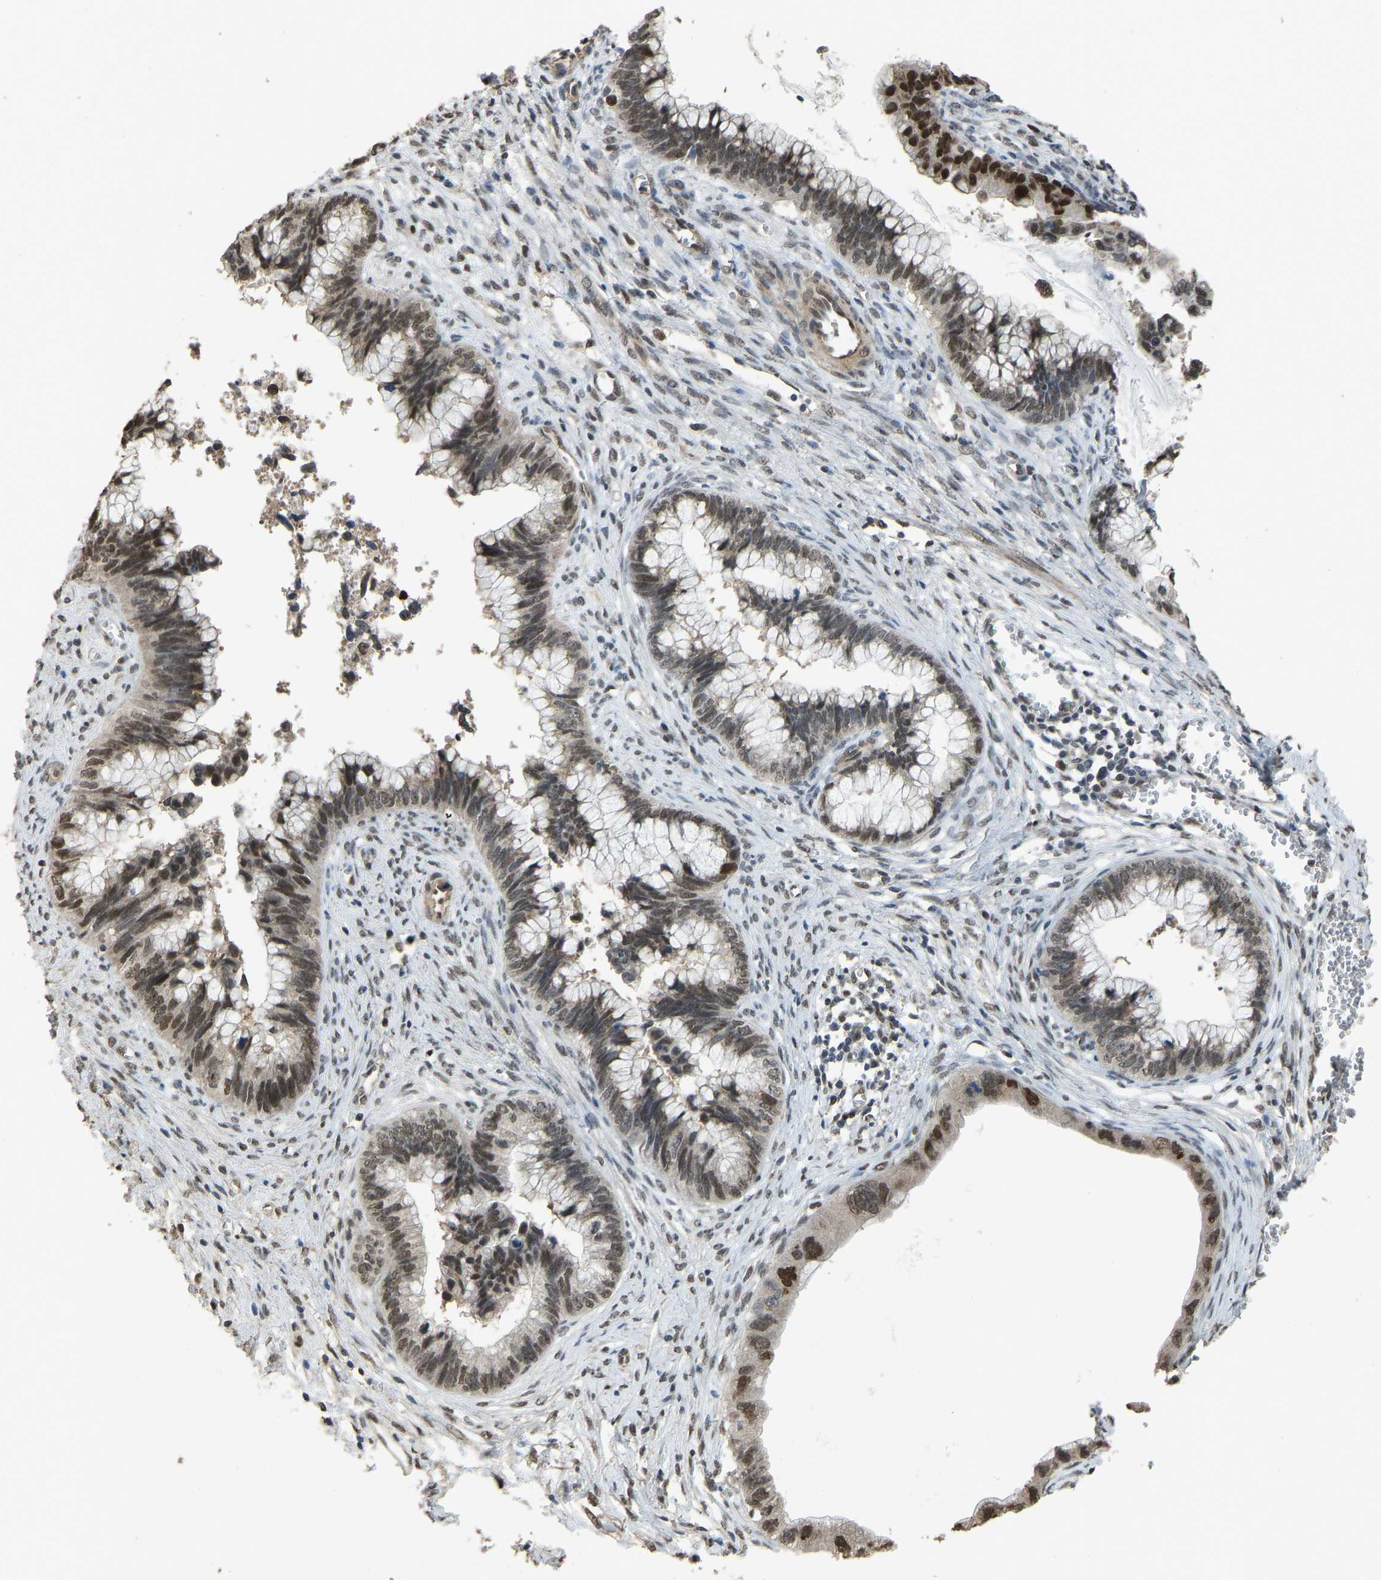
{"staining": {"intensity": "strong", "quantity": "<25%", "location": "nuclear"}, "tissue": "cervical cancer", "cell_type": "Tumor cells", "image_type": "cancer", "snomed": [{"axis": "morphology", "description": "Adenocarcinoma, NOS"}, {"axis": "topography", "description": "Cervix"}], "caption": "Immunohistochemical staining of human cervical cancer (adenocarcinoma) reveals medium levels of strong nuclear positivity in approximately <25% of tumor cells.", "gene": "KPNA6", "patient": {"sex": "female", "age": 44}}